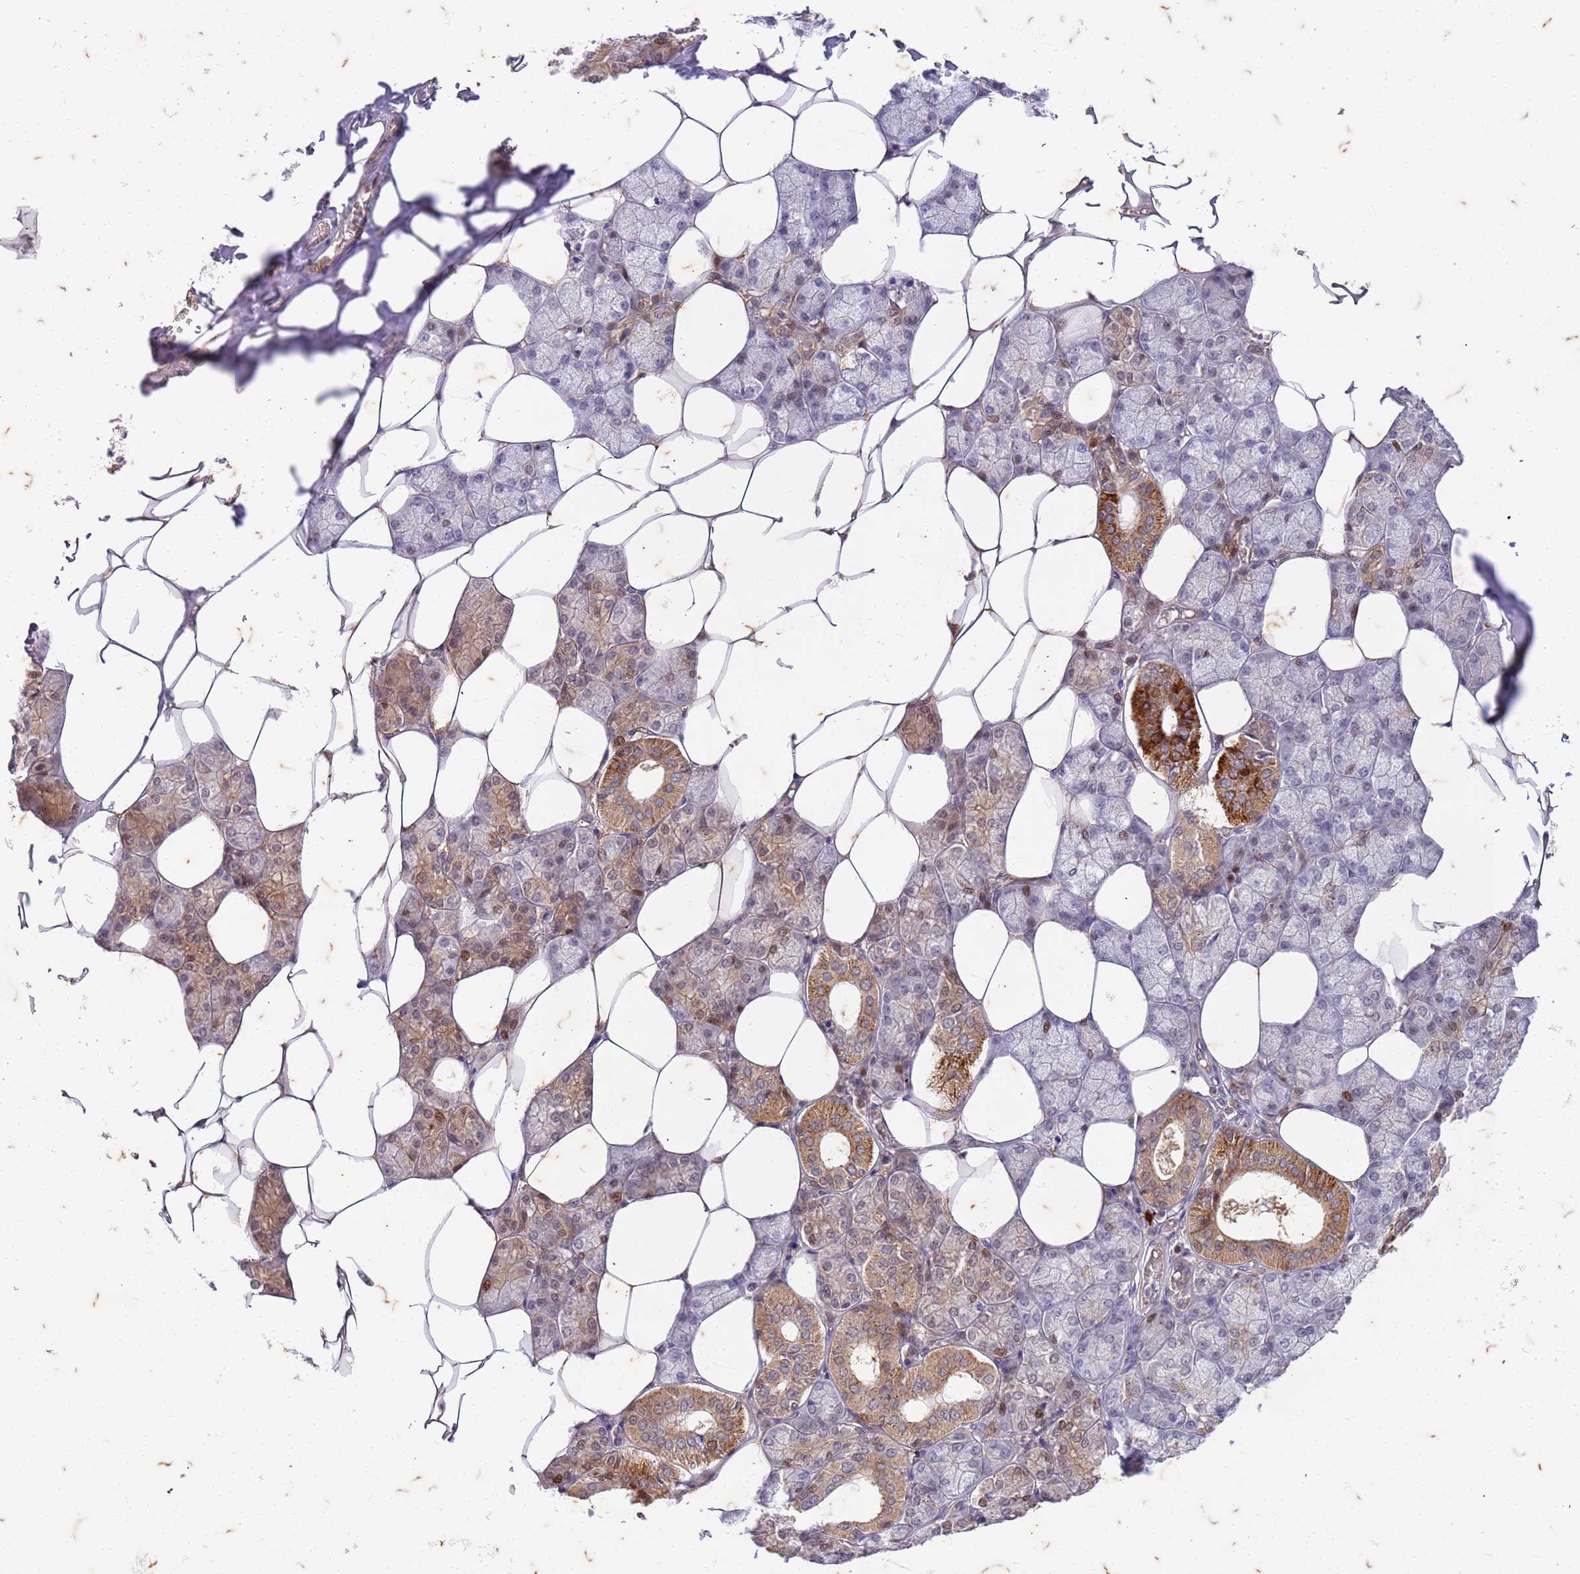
{"staining": {"intensity": "moderate", "quantity": "25%-75%", "location": "cytoplasmic/membranous"}, "tissue": "salivary gland", "cell_type": "Glandular cells", "image_type": "normal", "snomed": [{"axis": "morphology", "description": "Normal tissue, NOS"}, {"axis": "topography", "description": "Salivary gland"}], "caption": "The photomicrograph displays a brown stain indicating the presence of a protein in the cytoplasmic/membranous of glandular cells in salivary gland. Nuclei are stained in blue.", "gene": "RAPGEF3", "patient": {"sex": "male", "age": 62}}